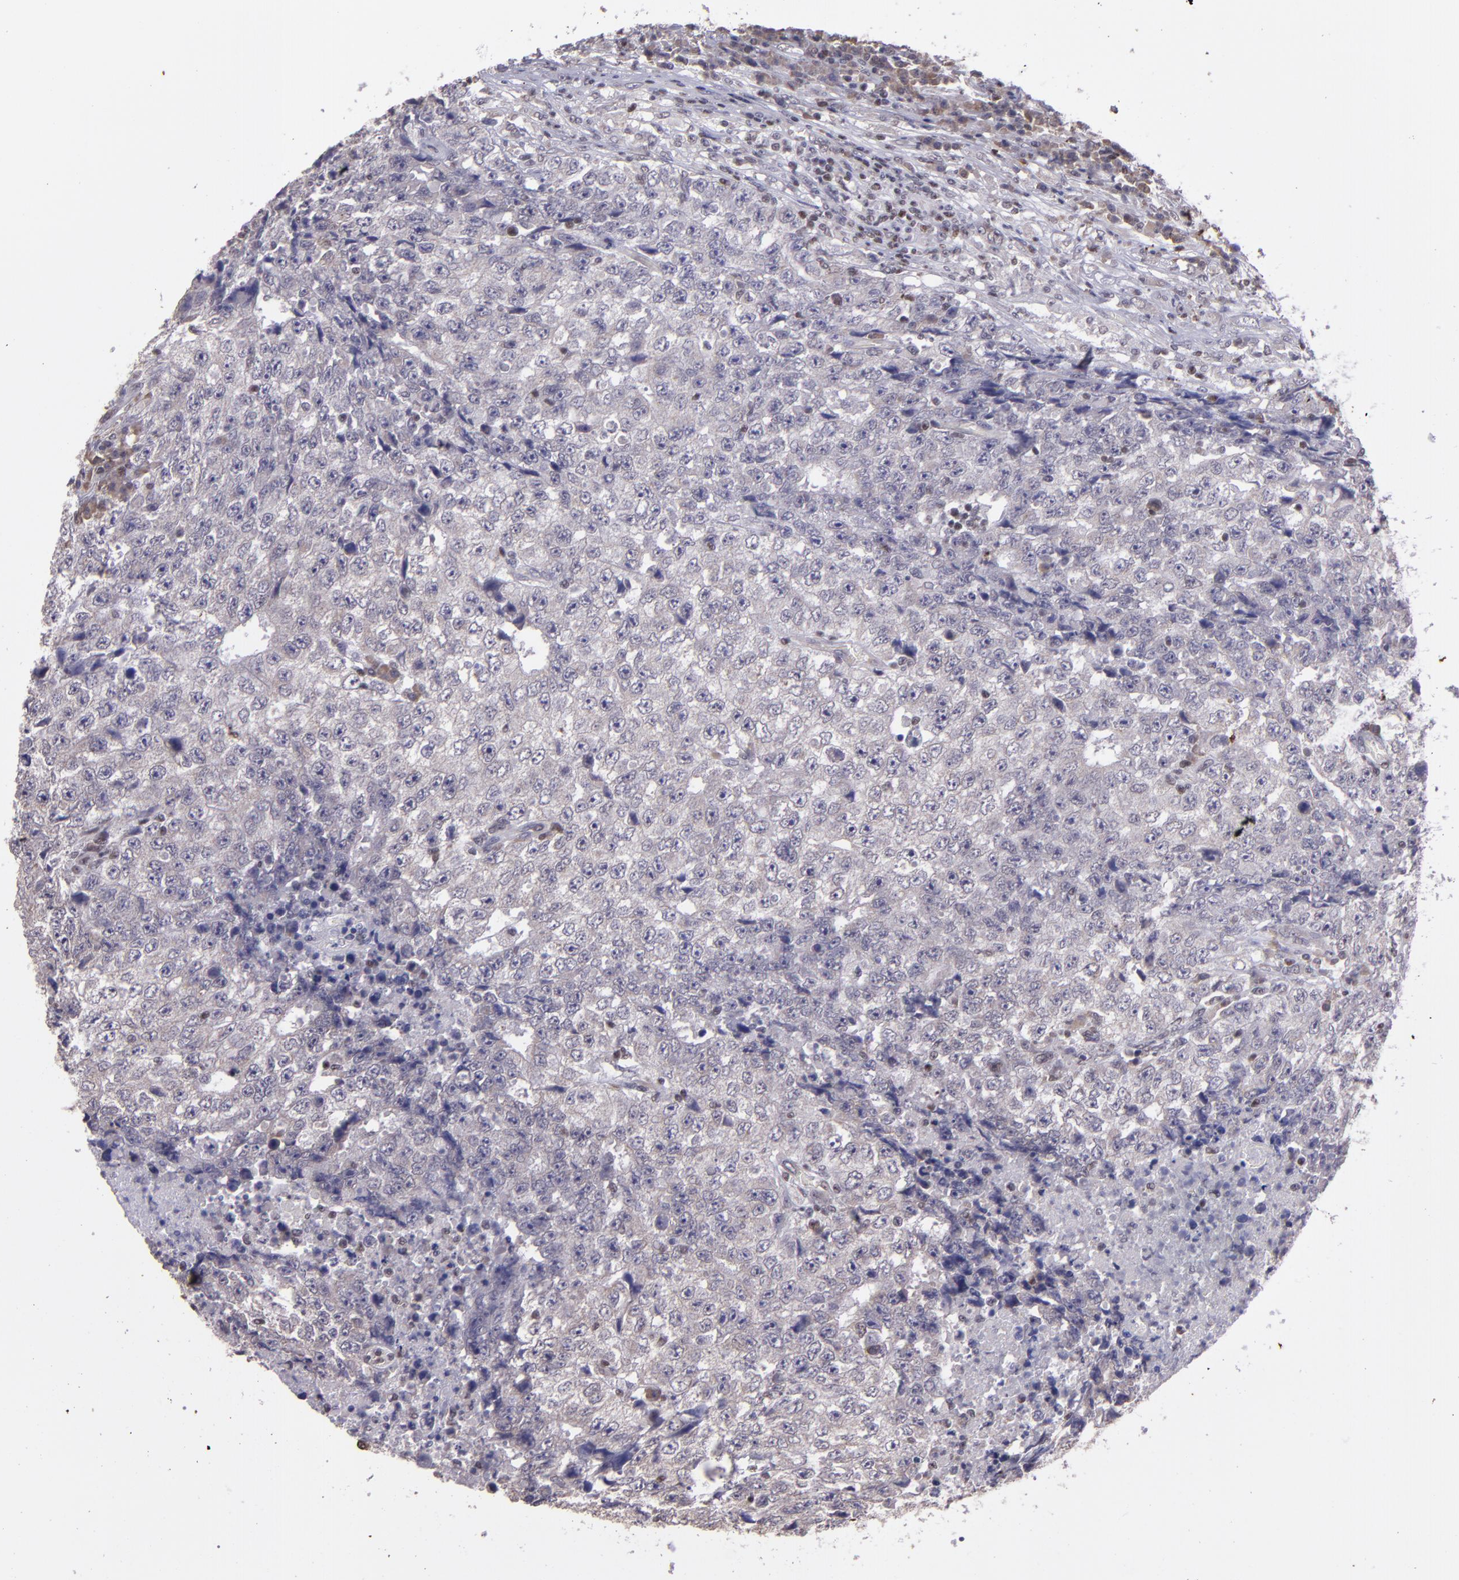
{"staining": {"intensity": "weak", "quantity": "25%-75%", "location": "cytoplasmic/membranous"}, "tissue": "testis cancer", "cell_type": "Tumor cells", "image_type": "cancer", "snomed": [{"axis": "morphology", "description": "Necrosis, NOS"}, {"axis": "morphology", "description": "Carcinoma, Embryonal, NOS"}, {"axis": "topography", "description": "Testis"}], "caption": "High-magnification brightfield microscopy of embryonal carcinoma (testis) stained with DAB (3,3'-diaminobenzidine) (brown) and counterstained with hematoxylin (blue). tumor cells exhibit weak cytoplasmic/membranous staining is identified in about25%-75% of cells.", "gene": "ELF1", "patient": {"sex": "male", "age": 19}}